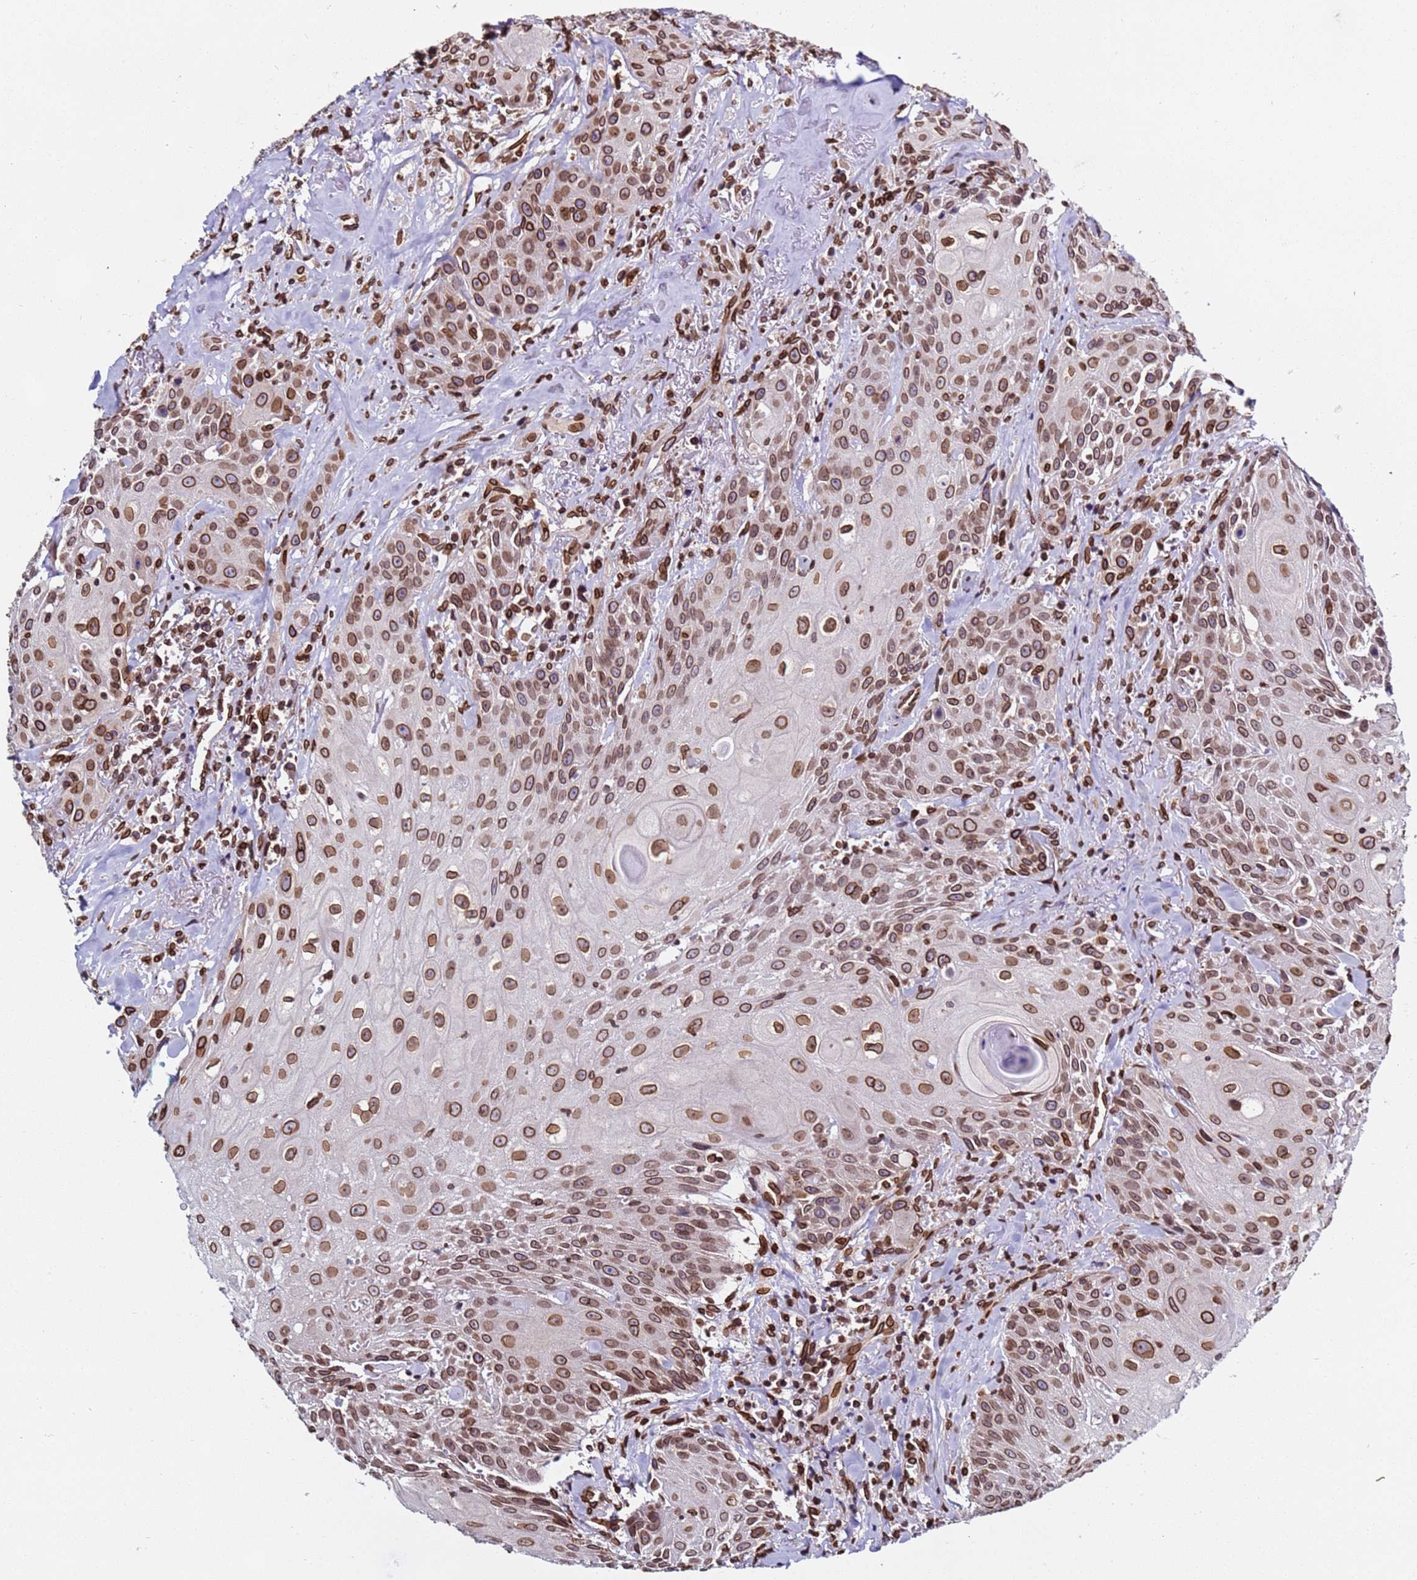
{"staining": {"intensity": "moderate", "quantity": ">75%", "location": "cytoplasmic/membranous,nuclear"}, "tissue": "head and neck cancer", "cell_type": "Tumor cells", "image_type": "cancer", "snomed": [{"axis": "morphology", "description": "Squamous cell carcinoma, NOS"}, {"axis": "topography", "description": "Oral tissue"}, {"axis": "topography", "description": "Head-Neck"}], "caption": "Immunohistochemical staining of human head and neck cancer shows medium levels of moderate cytoplasmic/membranous and nuclear positivity in about >75% of tumor cells.", "gene": "TOR1AIP1", "patient": {"sex": "female", "age": 82}}